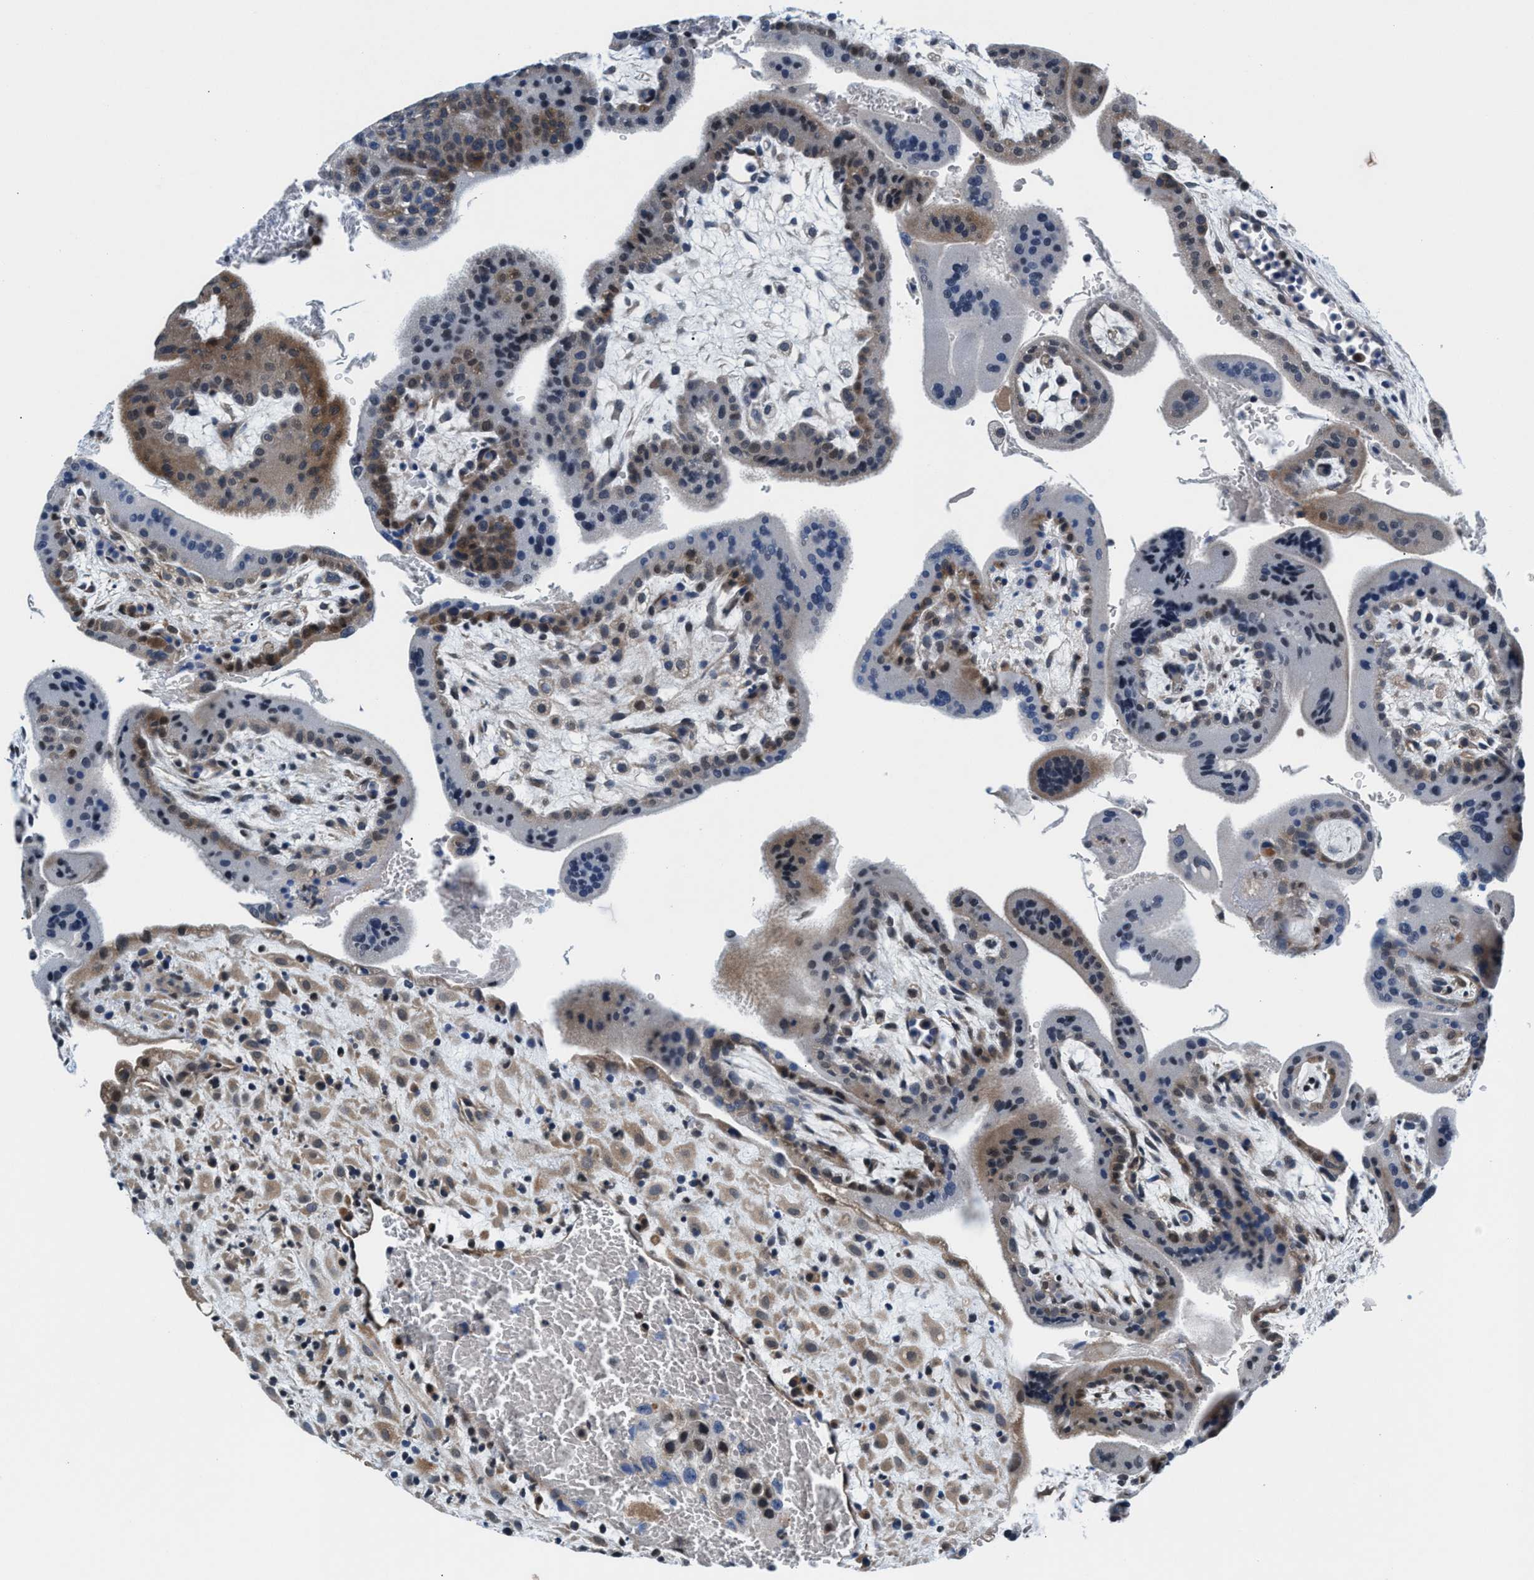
{"staining": {"intensity": "weak", "quantity": ">75%", "location": "cytoplasmic/membranous"}, "tissue": "placenta", "cell_type": "Decidual cells", "image_type": "normal", "snomed": [{"axis": "morphology", "description": "Normal tissue, NOS"}, {"axis": "topography", "description": "Placenta"}], "caption": "Human placenta stained with a brown dye shows weak cytoplasmic/membranous positive expression in approximately >75% of decidual cells.", "gene": "PRPSAP2", "patient": {"sex": "female", "age": 35}}